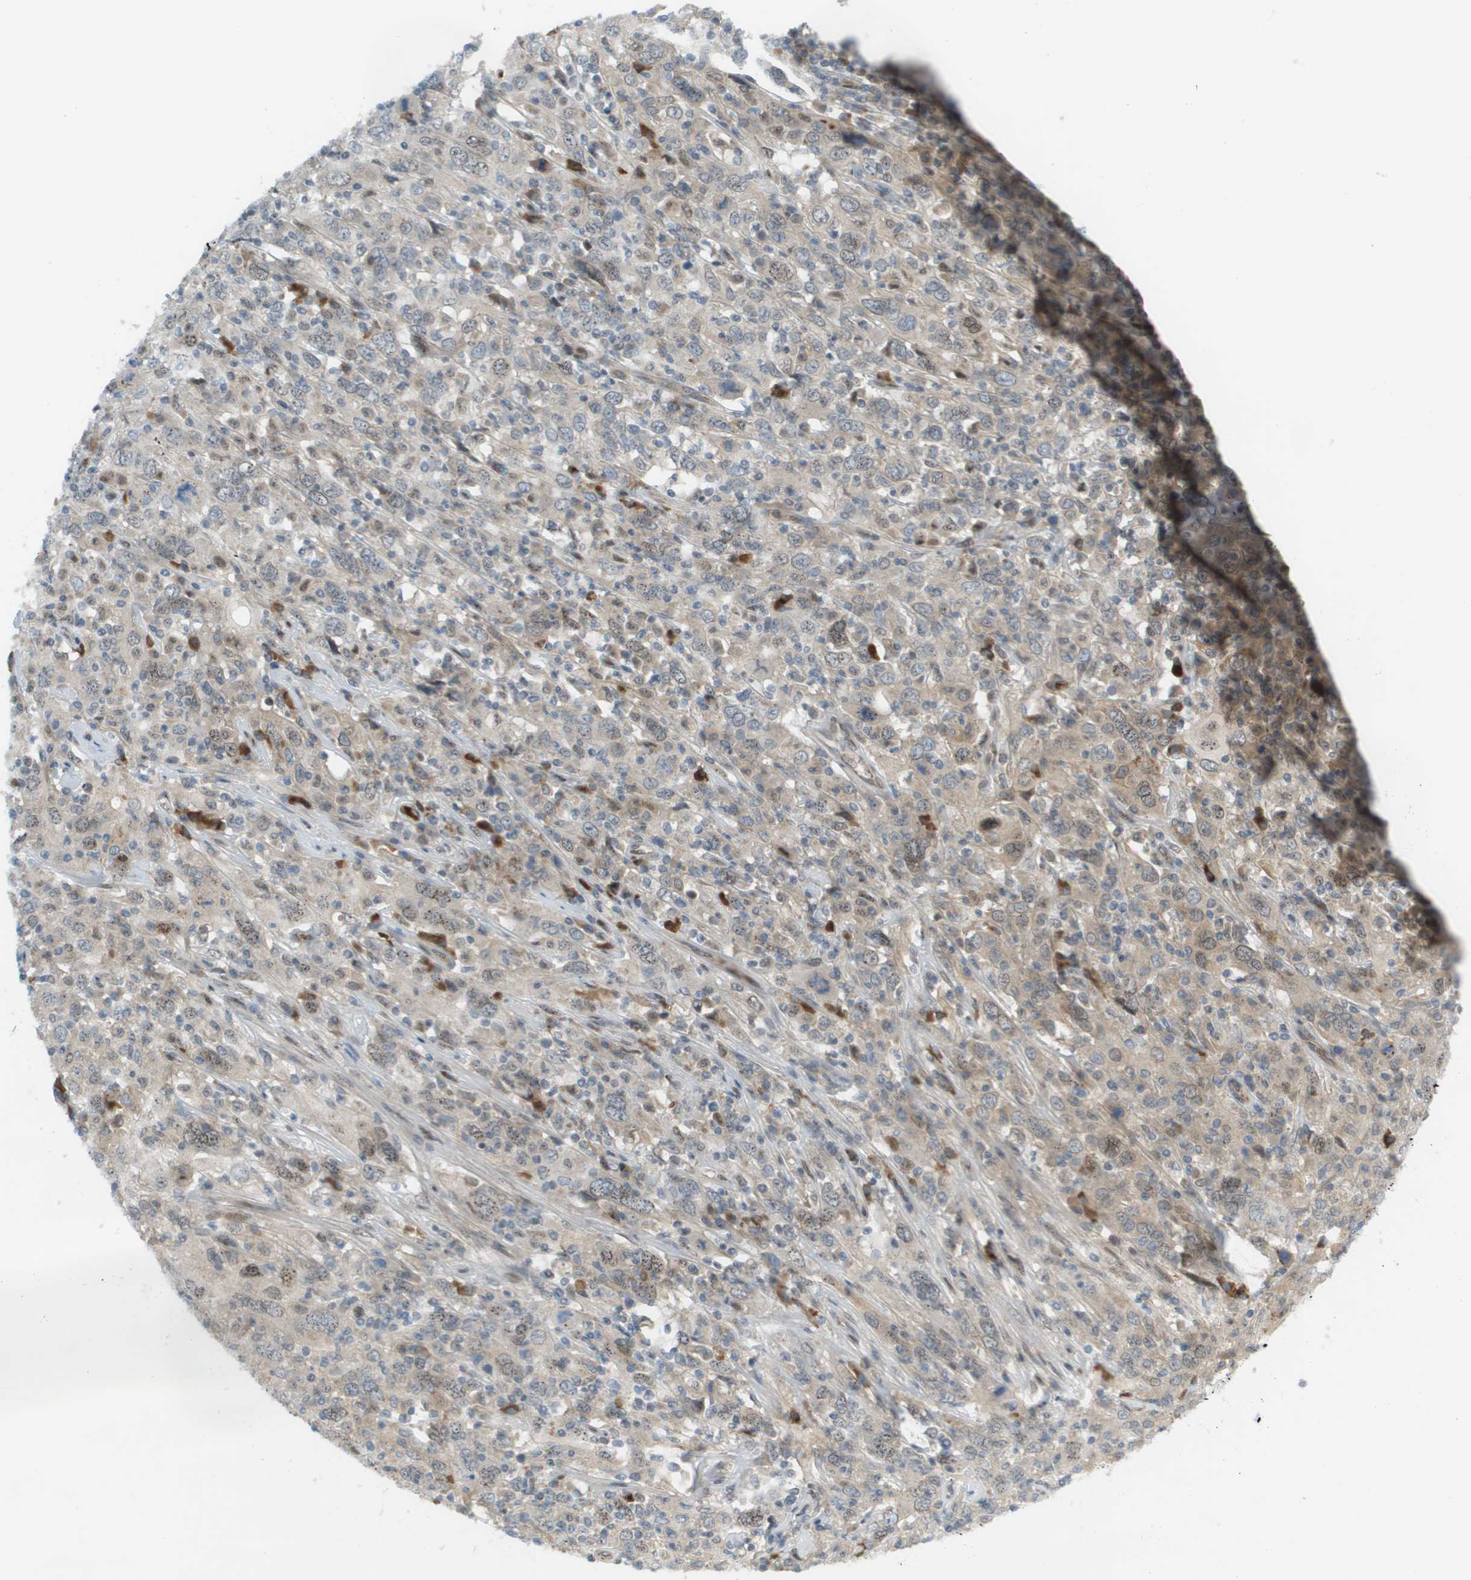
{"staining": {"intensity": "weak", "quantity": ">75%", "location": "cytoplasmic/membranous,nuclear"}, "tissue": "cervical cancer", "cell_type": "Tumor cells", "image_type": "cancer", "snomed": [{"axis": "morphology", "description": "Squamous cell carcinoma, NOS"}, {"axis": "topography", "description": "Cervix"}], "caption": "Protein expression analysis of cervical squamous cell carcinoma demonstrates weak cytoplasmic/membranous and nuclear expression in about >75% of tumor cells. Immunohistochemistry stains the protein of interest in brown and the nuclei are stained blue.", "gene": "CACNB4", "patient": {"sex": "female", "age": 46}}